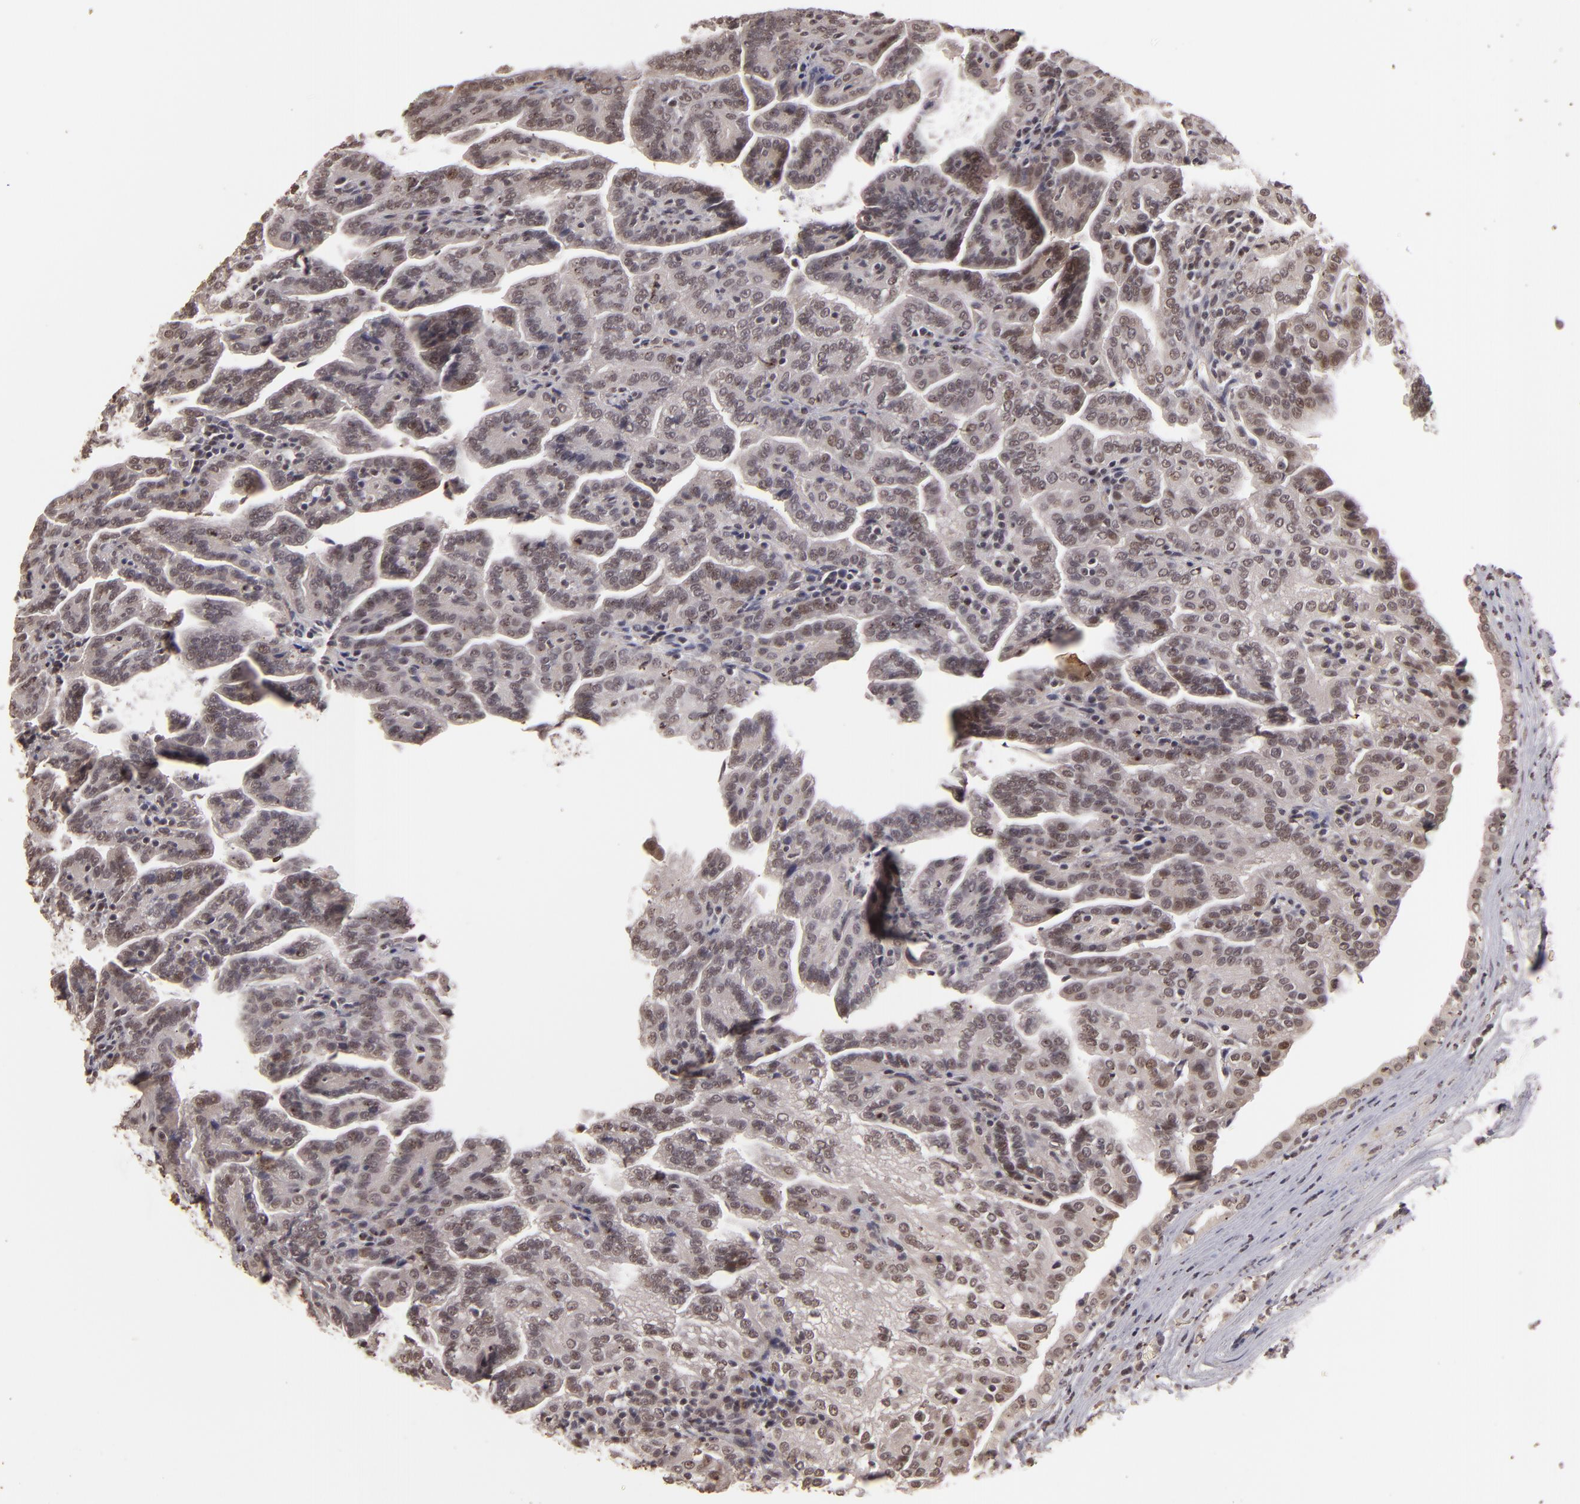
{"staining": {"intensity": "weak", "quantity": "25%-75%", "location": "cytoplasmic/membranous"}, "tissue": "renal cancer", "cell_type": "Tumor cells", "image_type": "cancer", "snomed": [{"axis": "morphology", "description": "Adenocarcinoma, NOS"}, {"axis": "topography", "description": "Kidney"}], "caption": "Protein expression analysis of human adenocarcinoma (renal) reveals weak cytoplasmic/membranous positivity in approximately 25%-75% of tumor cells. (DAB = brown stain, brightfield microscopy at high magnification).", "gene": "DFFA", "patient": {"sex": "male", "age": 61}}